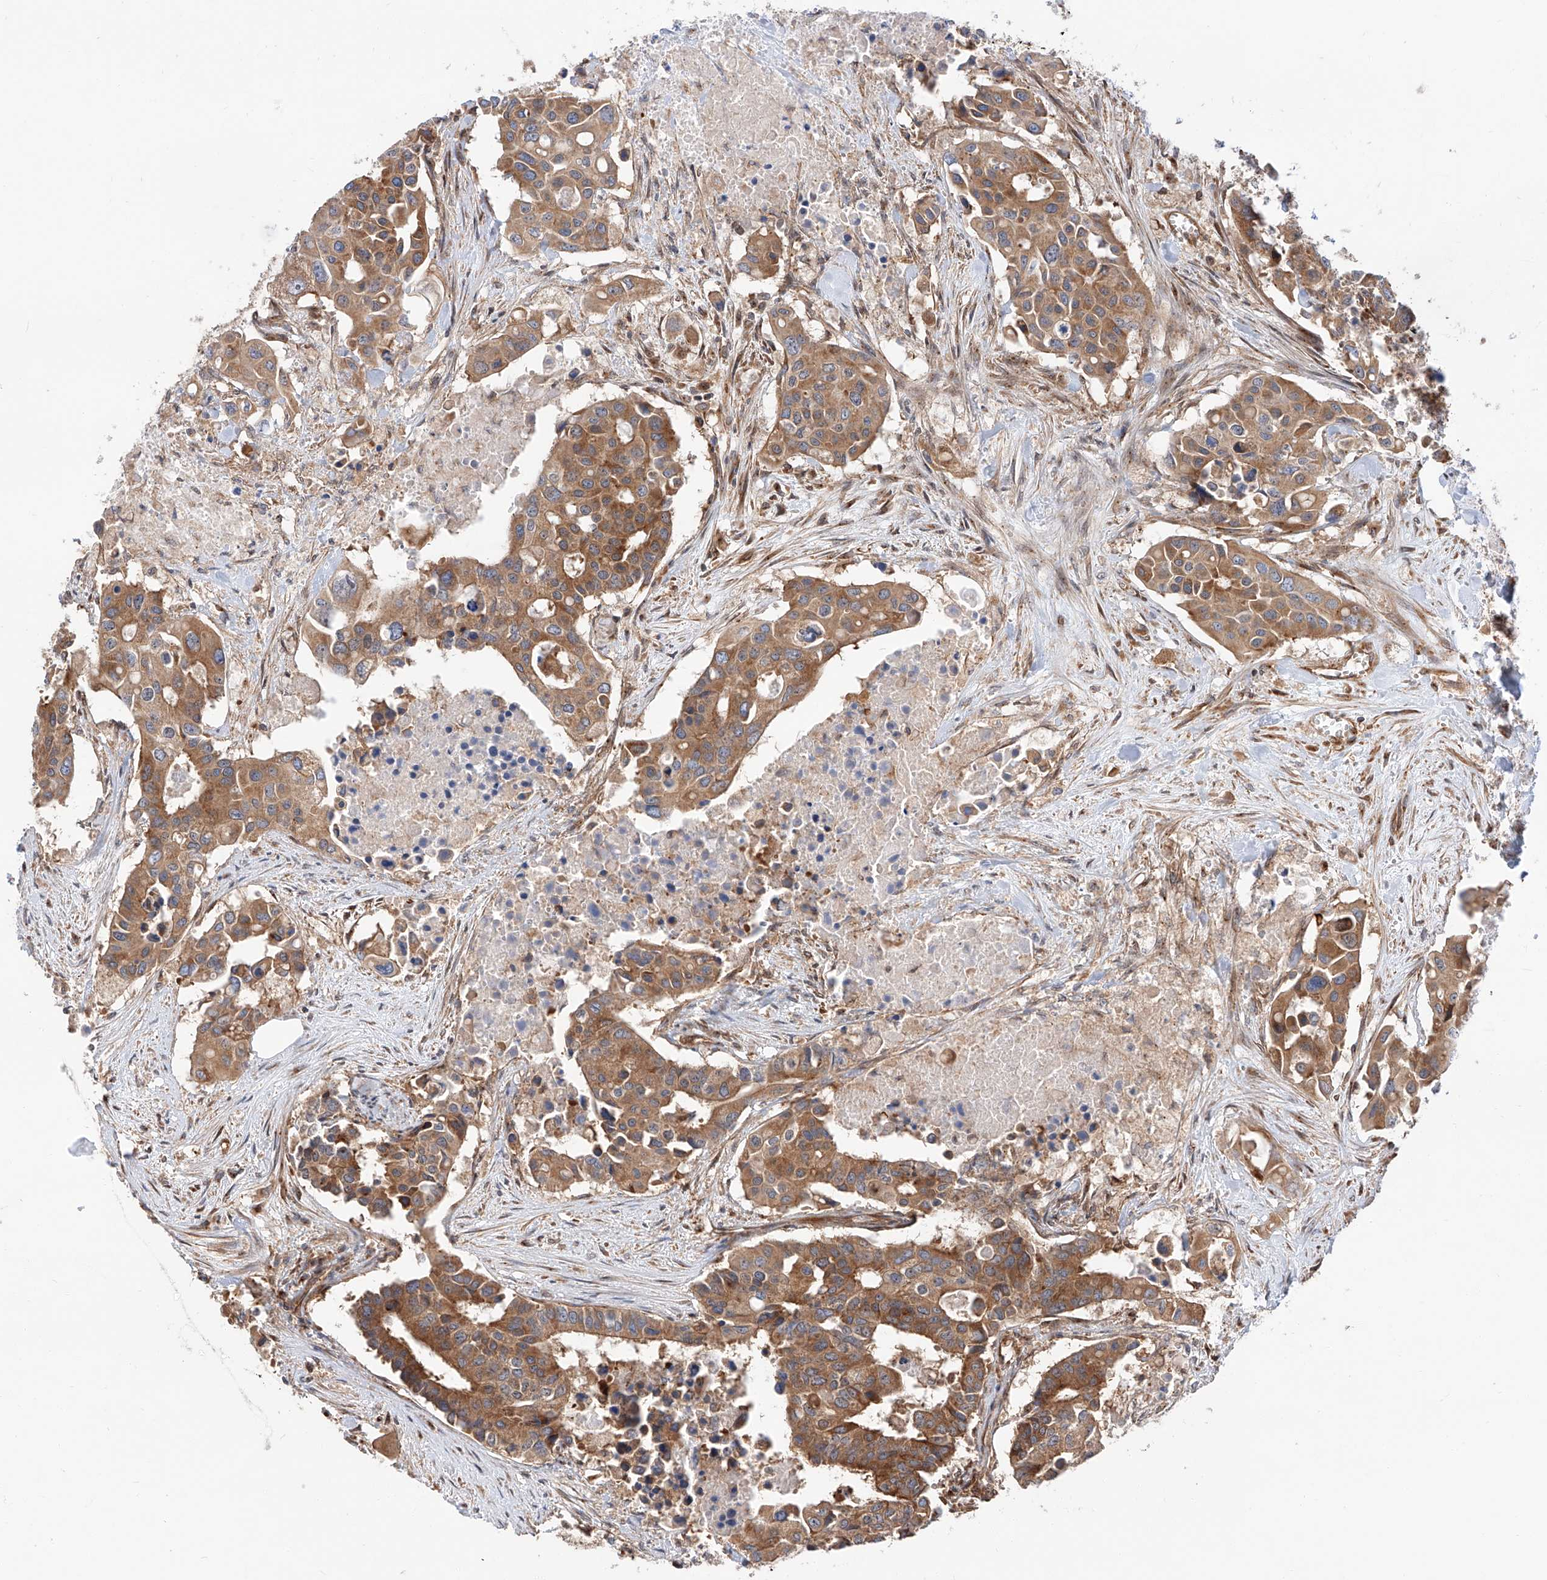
{"staining": {"intensity": "moderate", "quantity": ">75%", "location": "cytoplasmic/membranous"}, "tissue": "colorectal cancer", "cell_type": "Tumor cells", "image_type": "cancer", "snomed": [{"axis": "morphology", "description": "Adenocarcinoma, NOS"}, {"axis": "topography", "description": "Colon"}], "caption": "IHC (DAB (3,3'-diaminobenzidine)) staining of human colorectal cancer (adenocarcinoma) shows moderate cytoplasmic/membranous protein positivity in approximately >75% of tumor cells.", "gene": "ISCA2", "patient": {"sex": "male", "age": 77}}